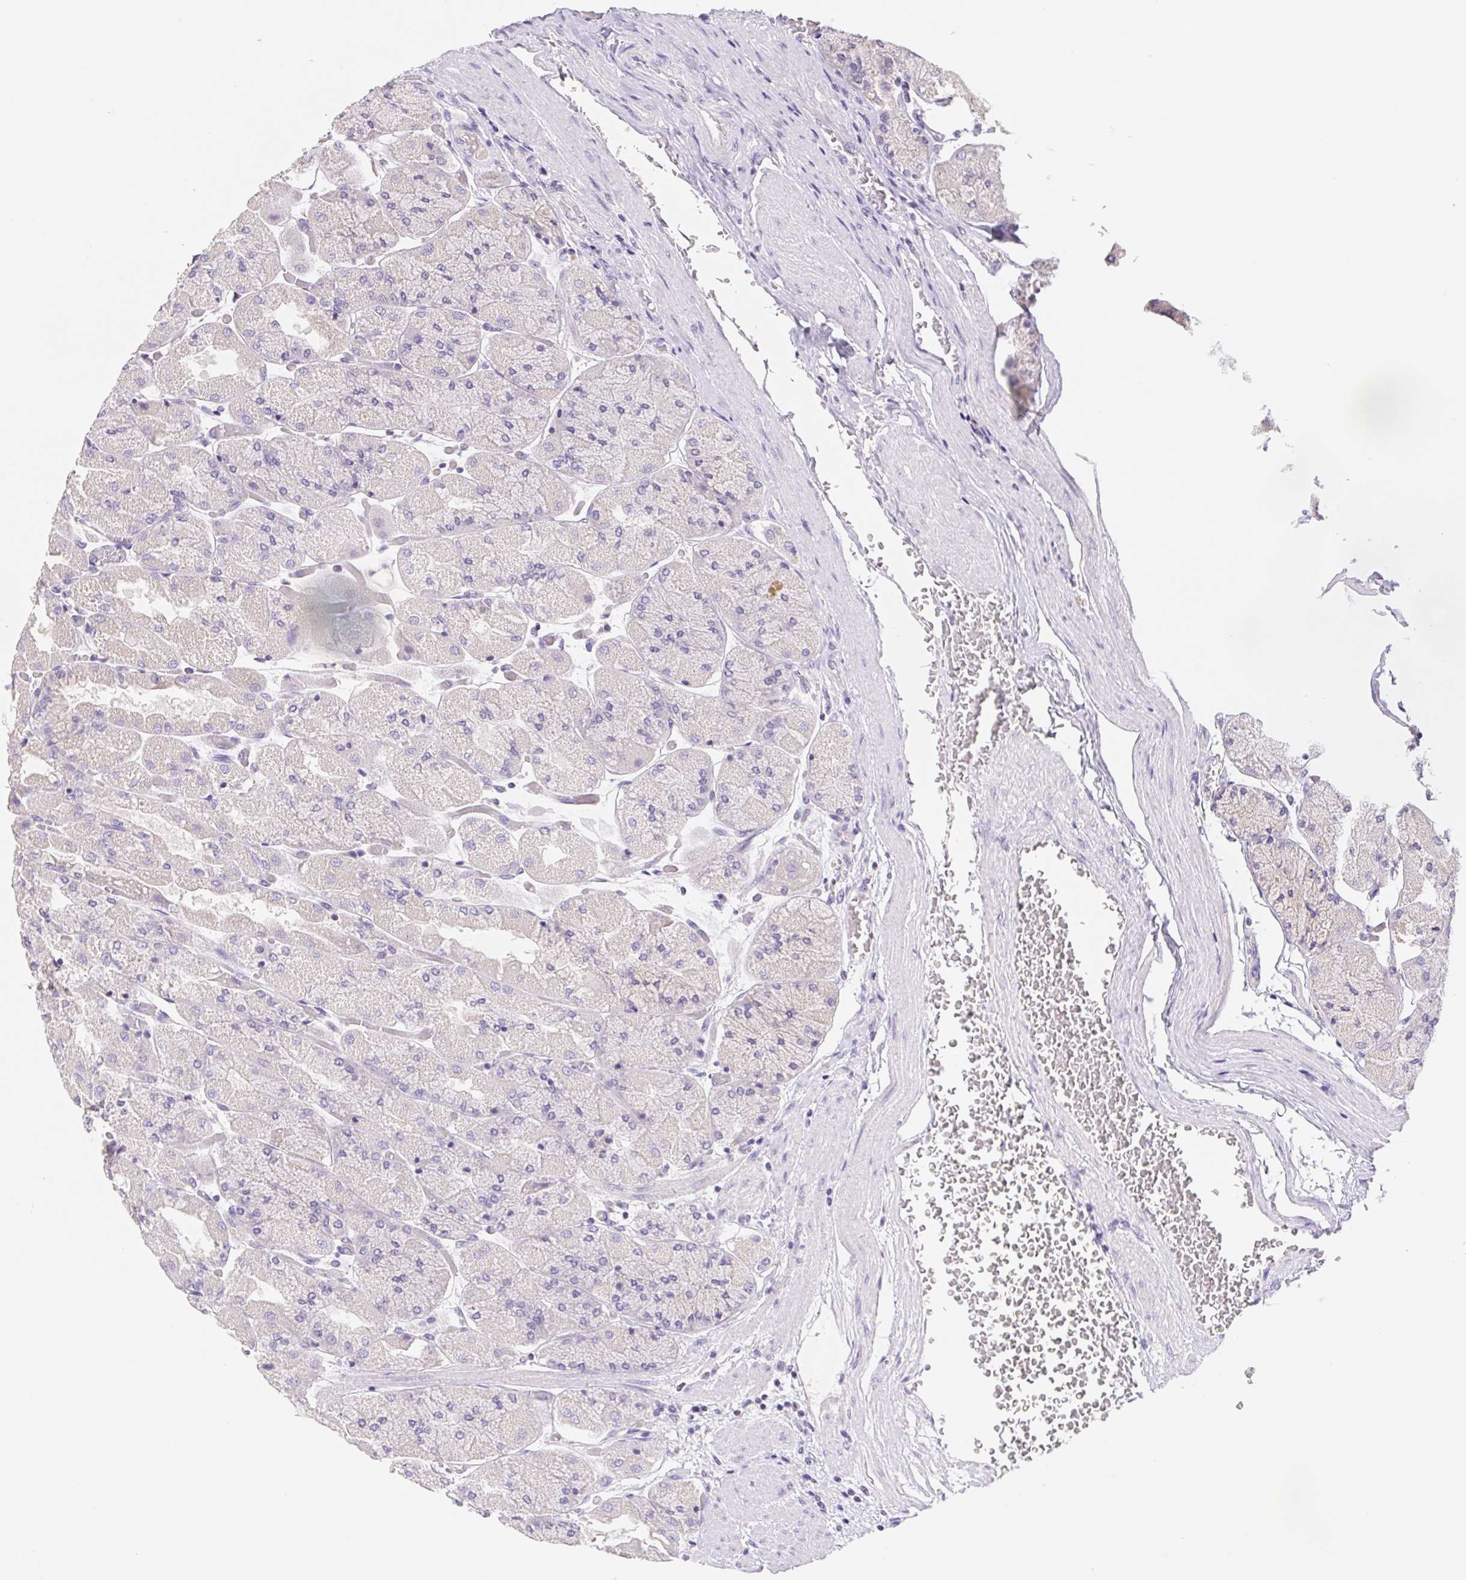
{"staining": {"intensity": "weak", "quantity": "<25%", "location": "cytoplasmic/membranous"}, "tissue": "stomach", "cell_type": "Glandular cells", "image_type": "normal", "snomed": [{"axis": "morphology", "description": "Normal tissue, NOS"}, {"axis": "topography", "description": "Stomach"}], "caption": "This is an IHC image of normal human stomach. There is no positivity in glandular cells.", "gene": "FKBP6", "patient": {"sex": "female", "age": 61}}